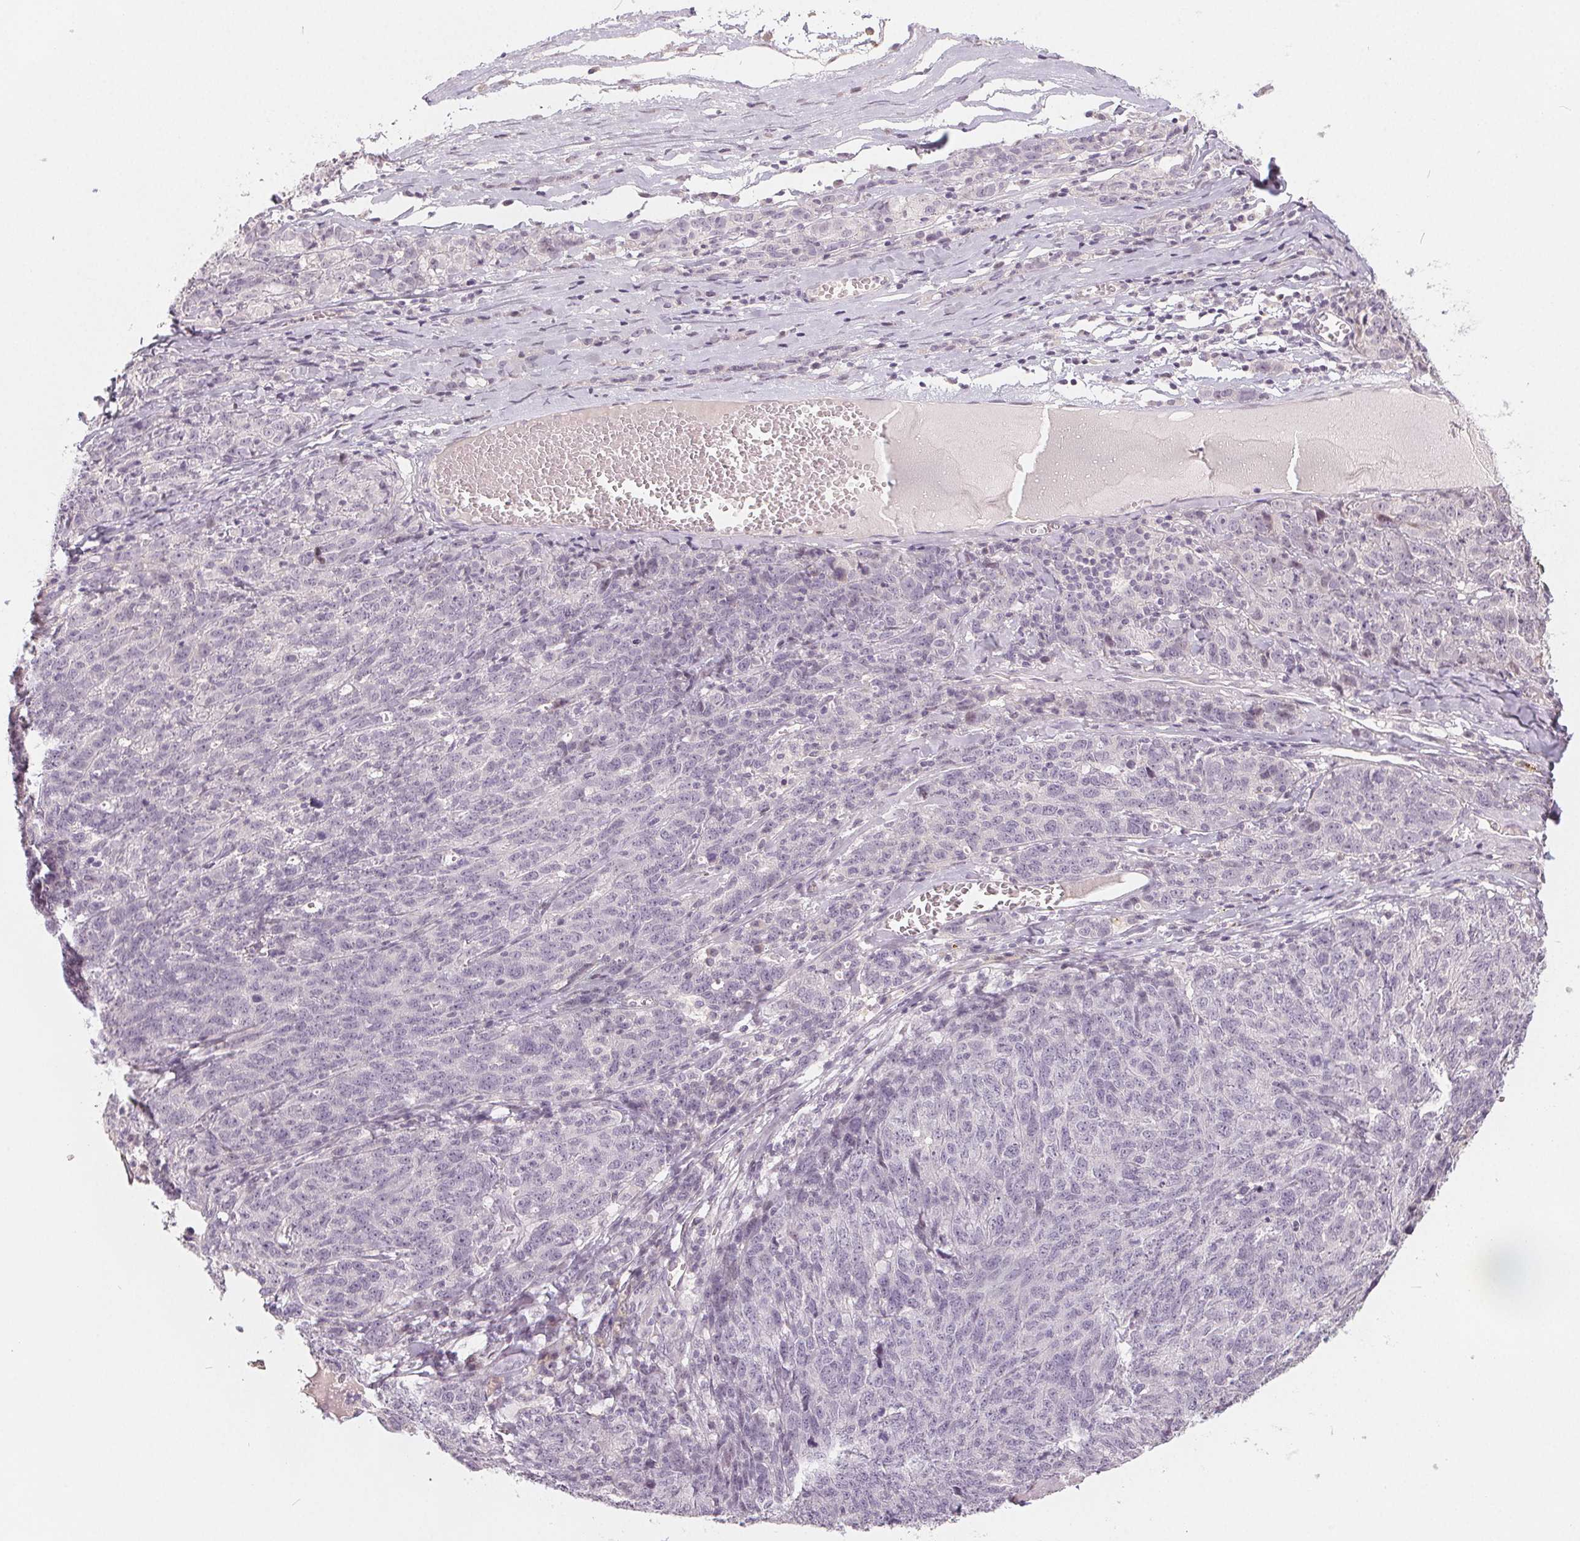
{"staining": {"intensity": "negative", "quantity": "none", "location": "none"}, "tissue": "ovarian cancer", "cell_type": "Tumor cells", "image_type": "cancer", "snomed": [{"axis": "morphology", "description": "Cystadenocarcinoma, serous, NOS"}, {"axis": "topography", "description": "Ovary"}], "caption": "Immunohistochemistry (IHC) of ovarian cancer displays no positivity in tumor cells.", "gene": "ZBBX", "patient": {"sex": "female", "age": 71}}